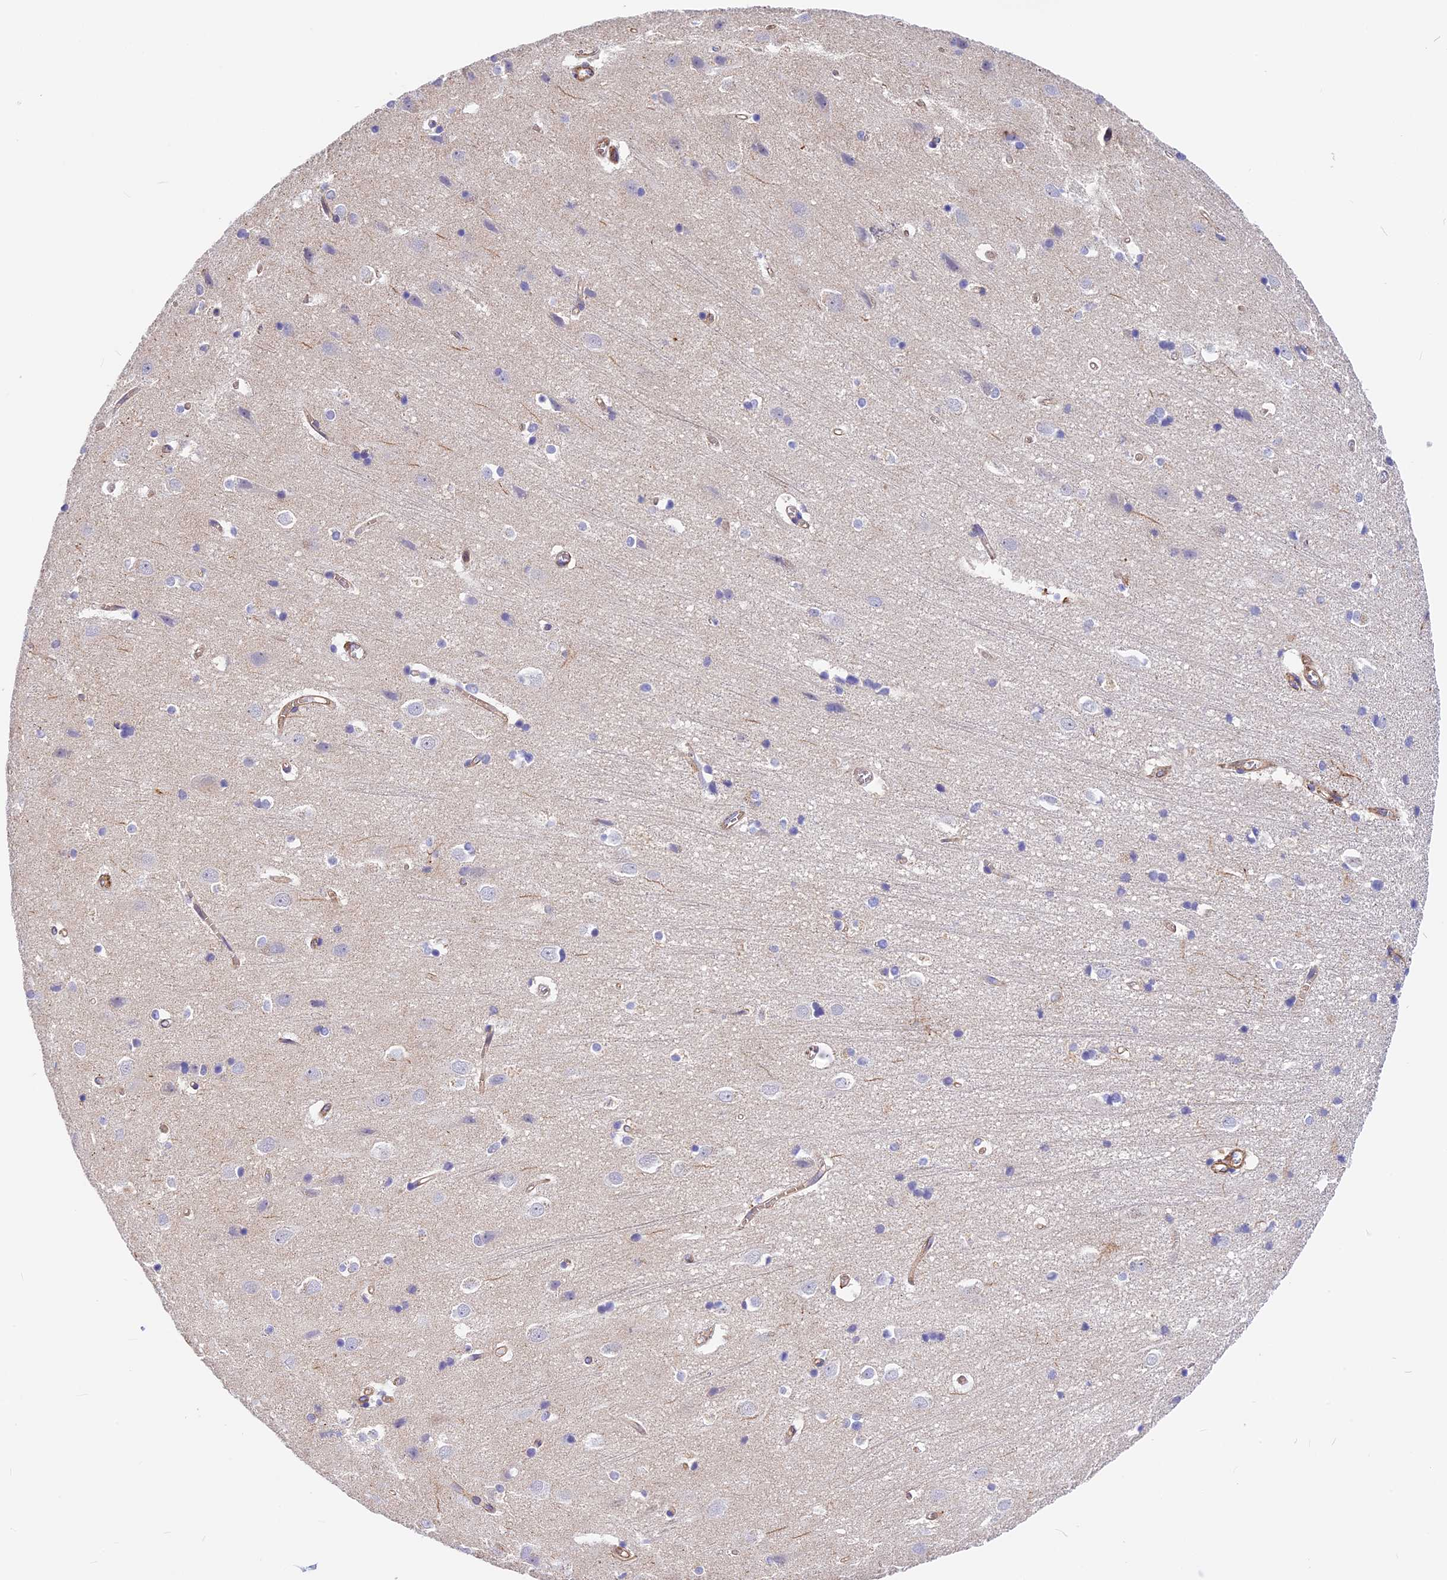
{"staining": {"intensity": "moderate", "quantity": ">75%", "location": "cytoplasmic/membranous"}, "tissue": "cerebral cortex", "cell_type": "Endothelial cells", "image_type": "normal", "snomed": [{"axis": "morphology", "description": "Normal tissue, NOS"}, {"axis": "topography", "description": "Cerebral cortex"}], "caption": "Protein expression by immunohistochemistry demonstrates moderate cytoplasmic/membranous positivity in about >75% of endothelial cells in unremarkable cerebral cortex. (Stains: DAB (3,3'-diaminobenzidine) in brown, nuclei in blue, Microscopy: brightfield microscopy at high magnification).", "gene": "MED20", "patient": {"sex": "male", "age": 54}}